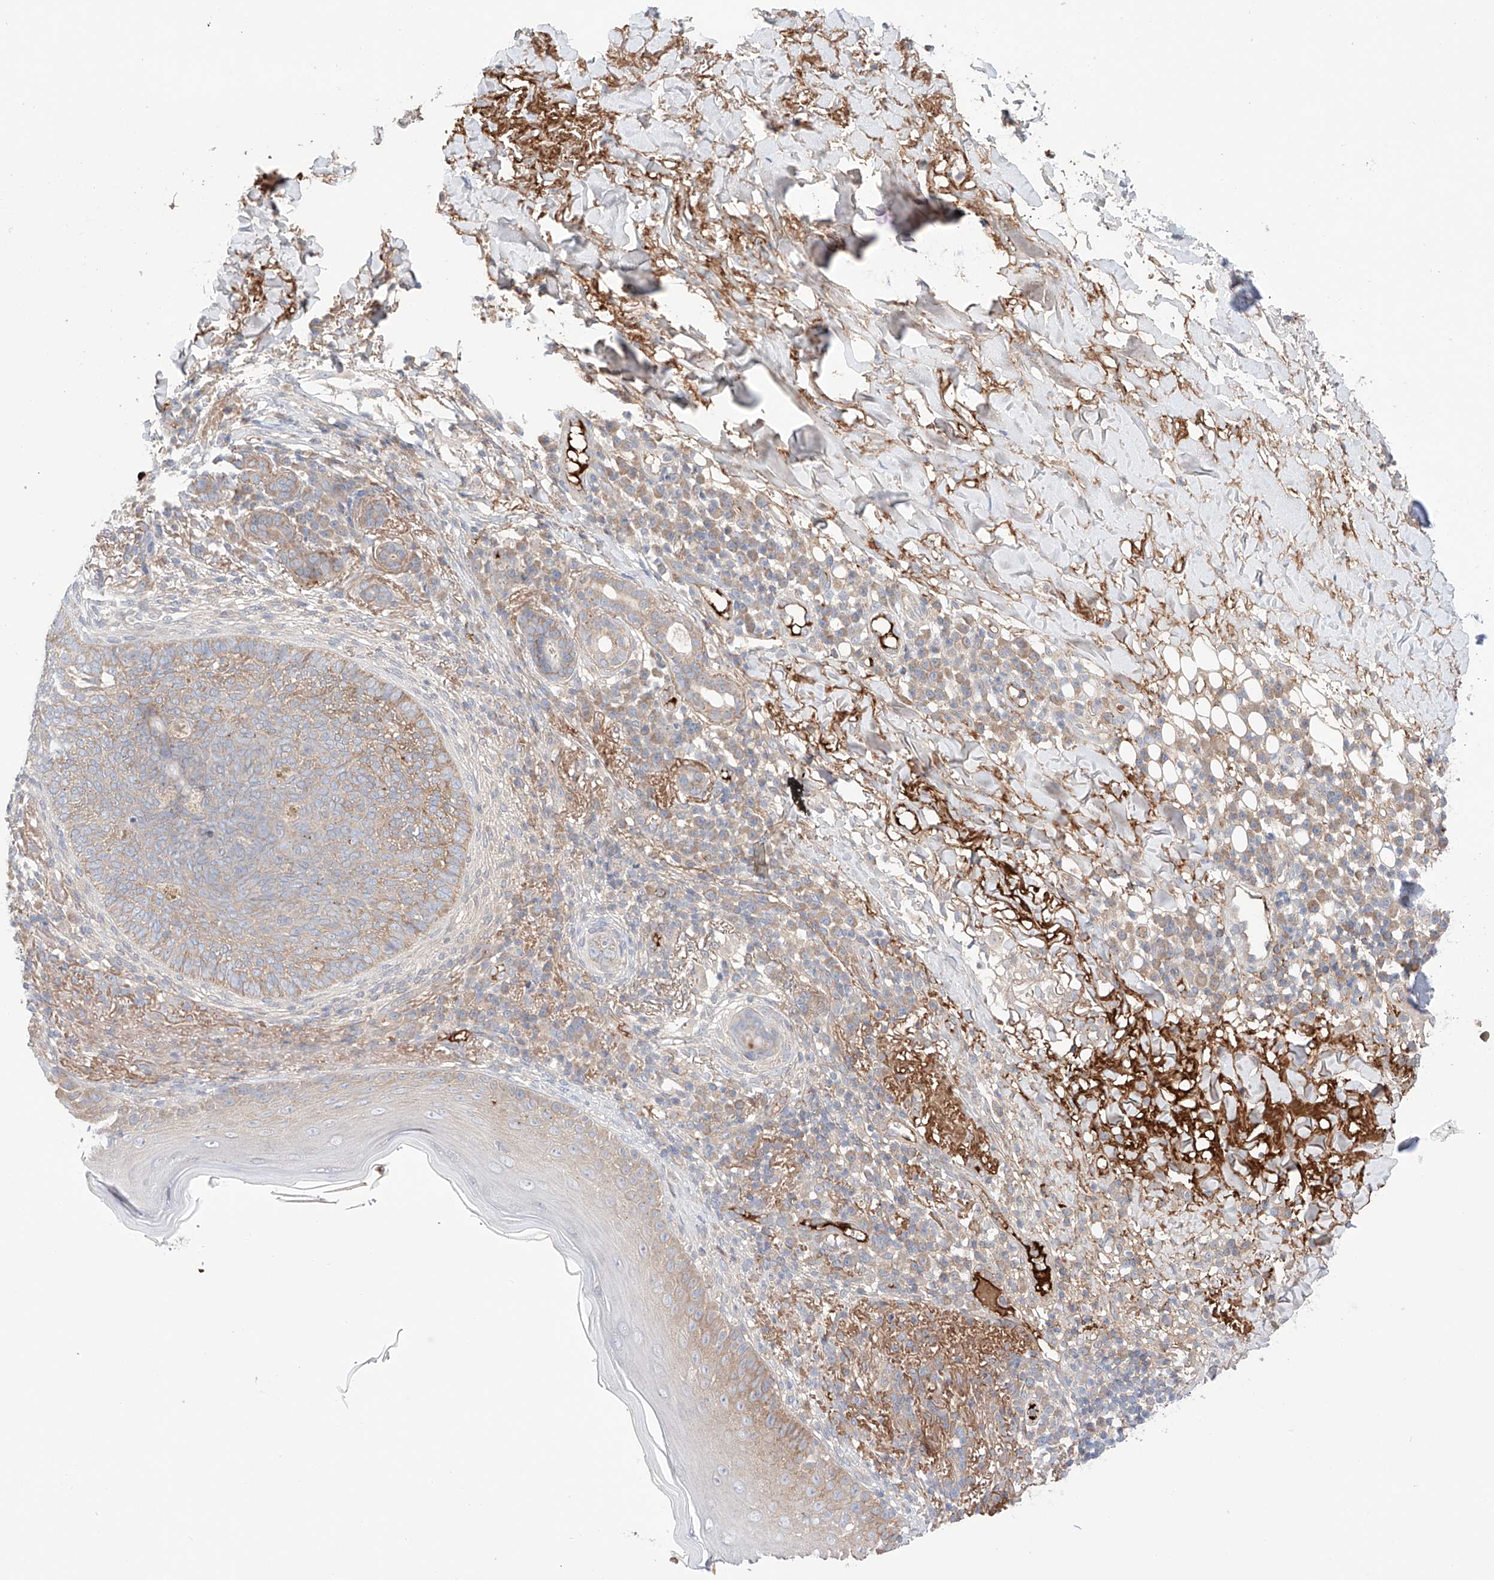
{"staining": {"intensity": "weak", "quantity": "<25%", "location": "cytoplasmic/membranous"}, "tissue": "skin cancer", "cell_type": "Tumor cells", "image_type": "cancer", "snomed": [{"axis": "morphology", "description": "Basal cell carcinoma"}, {"axis": "topography", "description": "Skin"}], "caption": "There is no significant expression in tumor cells of basal cell carcinoma (skin).", "gene": "PGGT1B", "patient": {"sex": "male", "age": 85}}